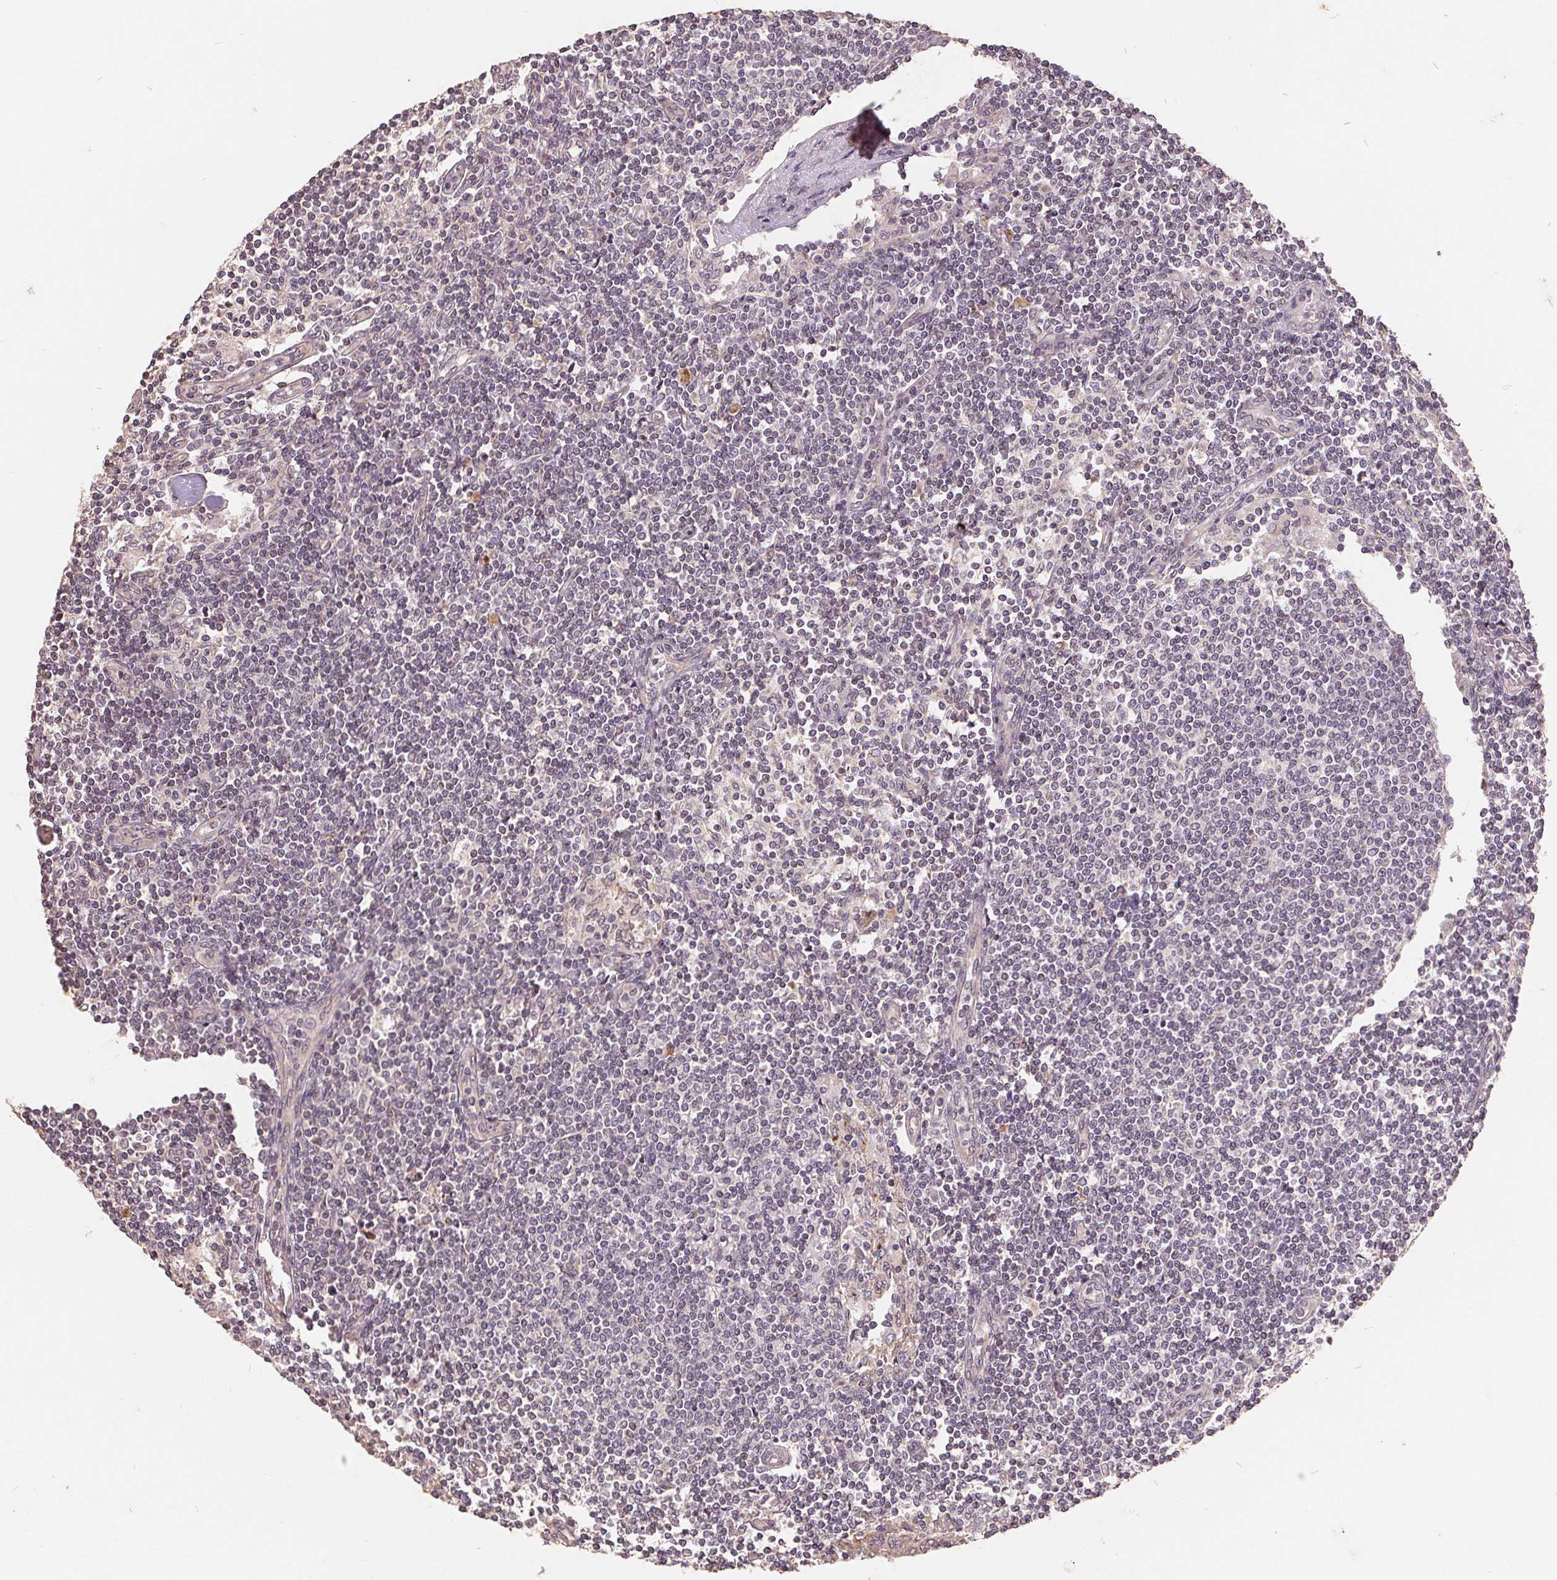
{"staining": {"intensity": "negative", "quantity": "none", "location": "none"}, "tissue": "lymph node", "cell_type": "Germinal center cells", "image_type": "normal", "snomed": [{"axis": "morphology", "description": "Normal tissue, NOS"}, {"axis": "topography", "description": "Lymph node"}], "caption": "High power microscopy histopathology image of an immunohistochemistry (IHC) image of normal lymph node, revealing no significant positivity in germinal center cells. (DAB (3,3'-diaminobenzidine) immunohistochemistry, high magnification).", "gene": "CDIPT", "patient": {"sex": "female", "age": 69}}